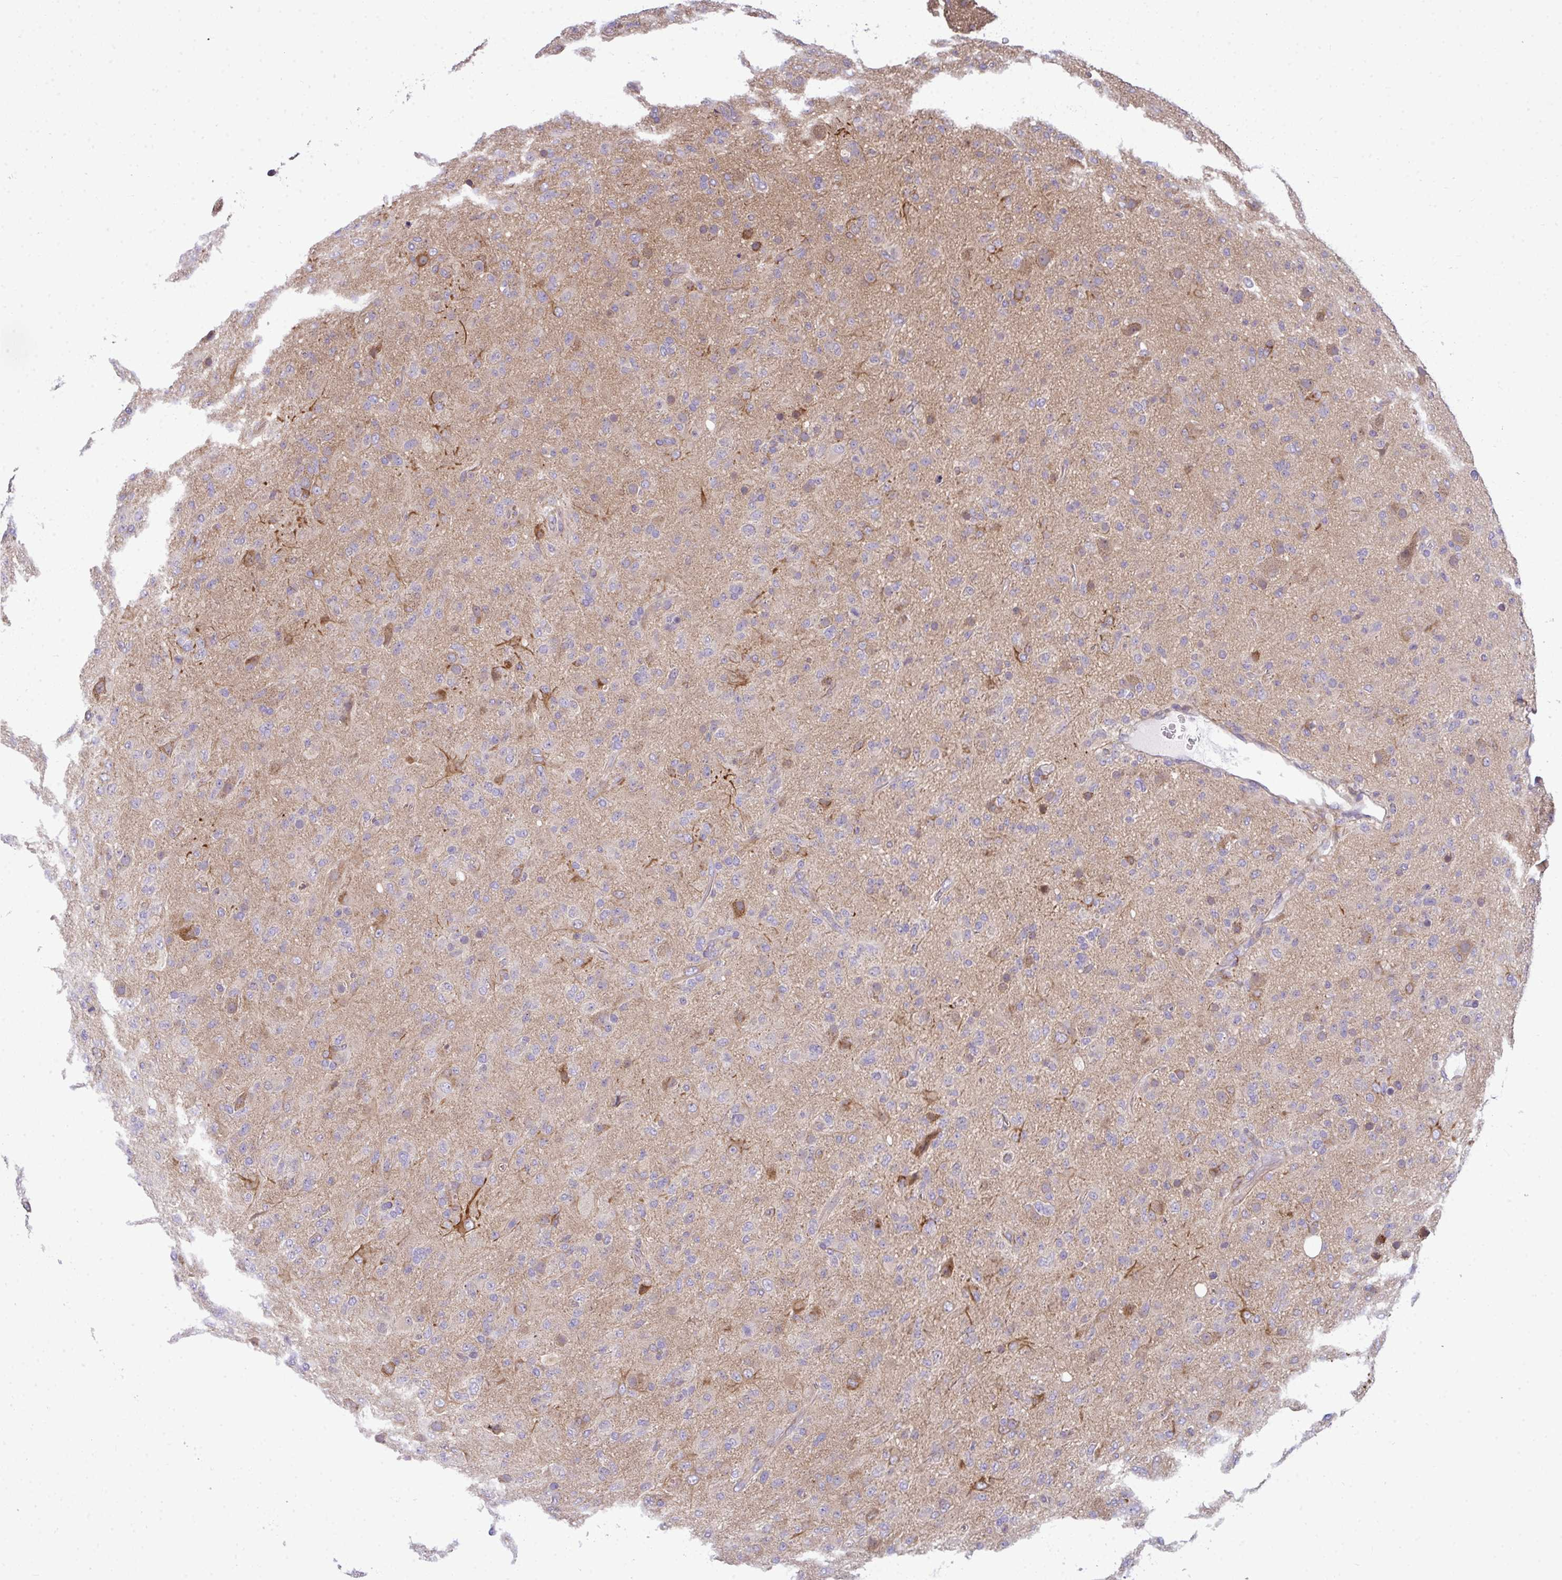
{"staining": {"intensity": "weak", "quantity": "<25%", "location": "cytoplasmic/membranous"}, "tissue": "glioma", "cell_type": "Tumor cells", "image_type": "cancer", "snomed": [{"axis": "morphology", "description": "Glioma, malignant, Low grade"}, {"axis": "topography", "description": "Brain"}], "caption": "DAB (3,3'-diaminobenzidine) immunohistochemical staining of malignant glioma (low-grade) reveals no significant expression in tumor cells. (Stains: DAB (3,3'-diaminobenzidine) IHC with hematoxylin counter stain, Microscopy: brightfield microscopy at high magnification).", "gene": "SLC30A6", "patient": {"sex": "male", "age": 65}}